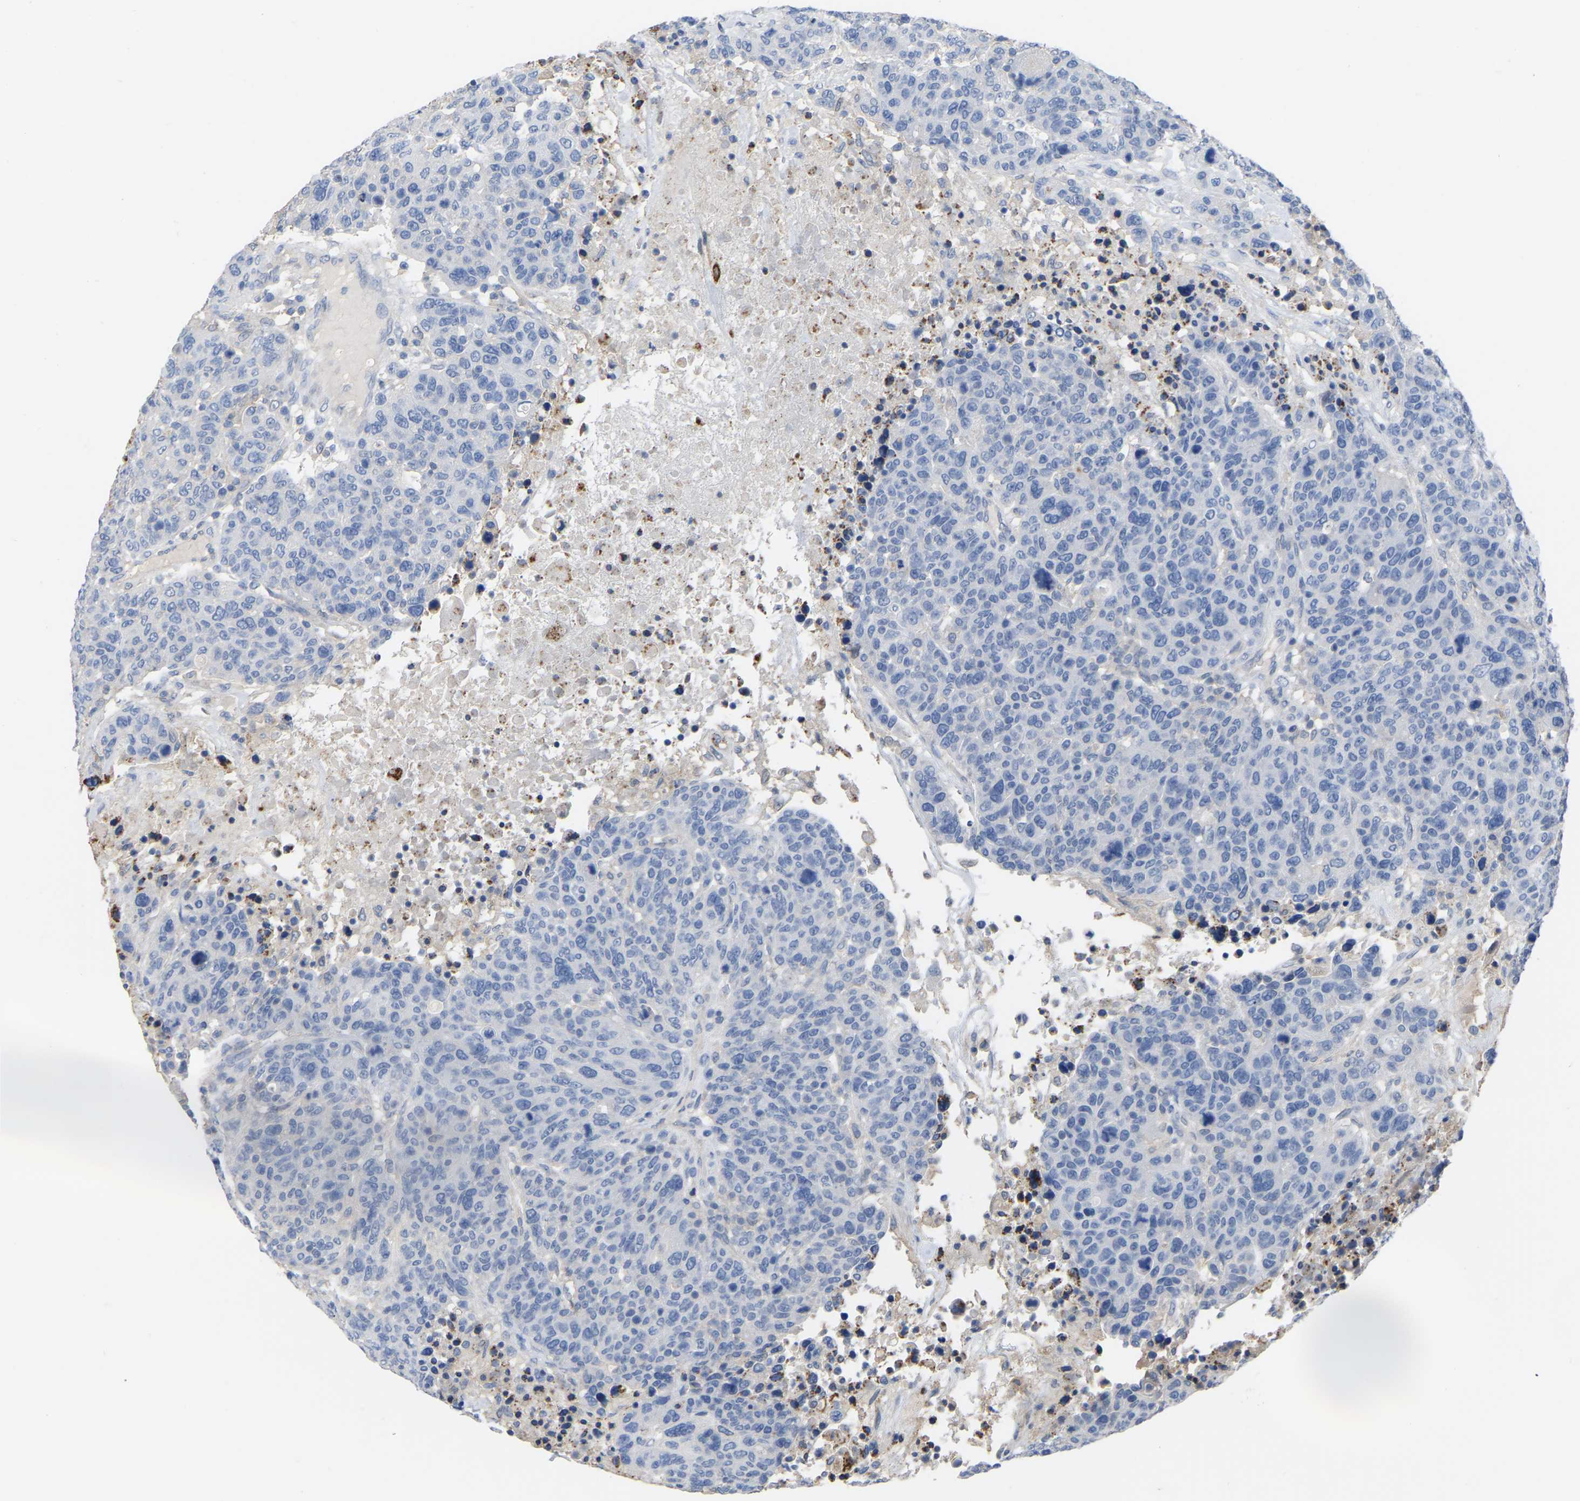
{"staining": {"intensity": "negative", "quantity": "none", "location": "none"}, "tissue": "breast cancer", "cell_type": "Tumor cells", "image_type": "cancer", "snomed": [{"axis": "morphology", "description": "Duct carcinoma"}, {"axis": "topography", "description": "Breast"}], "caption": "A micrograph of human breast cancer (intraductal carcinoma) is negative for staining in tumor cells.", "gene": "ZNF449", "patient": {"sex": "female", "age": 37}}